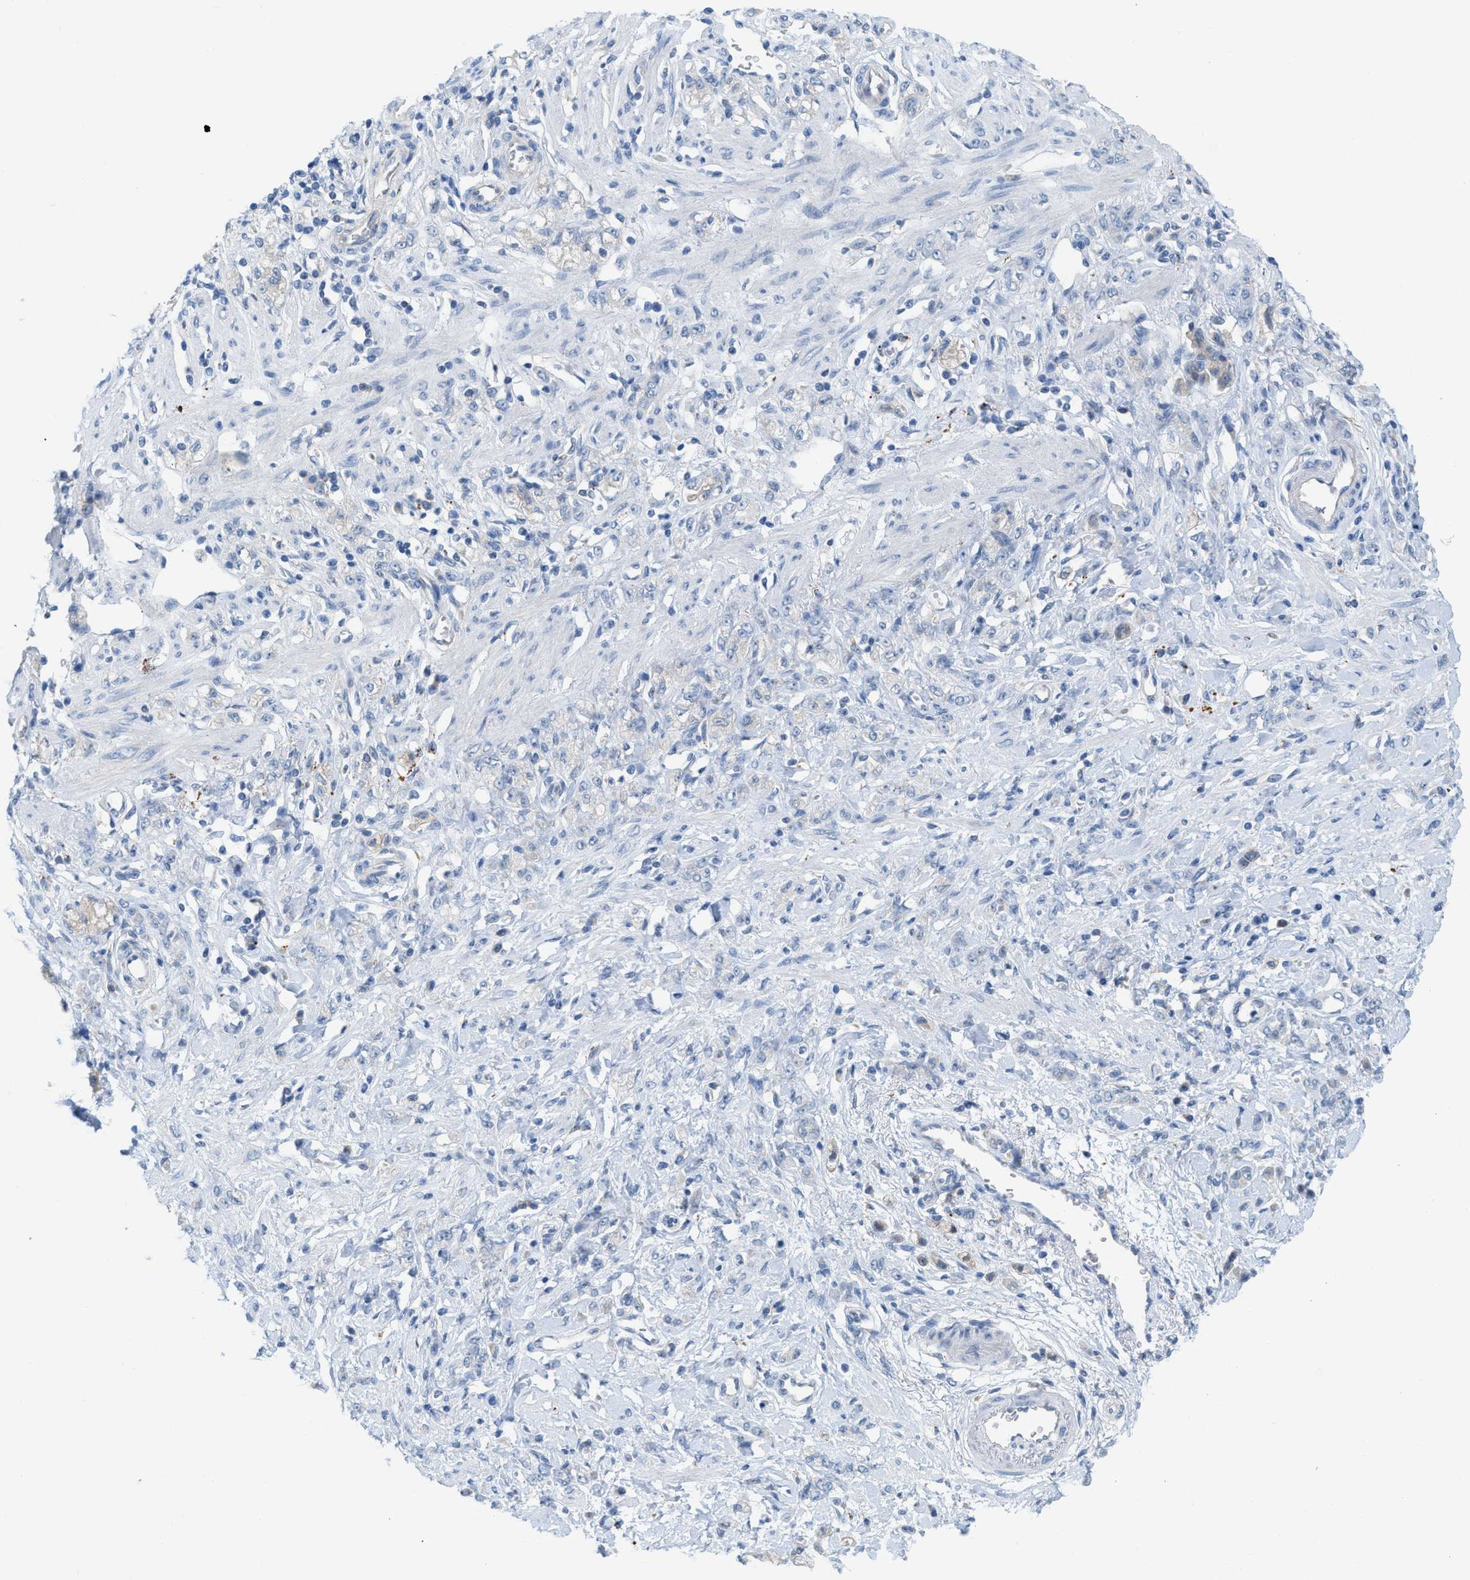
{"staining": {"intensity": "negative", "quantity": "none", "location": "none"}, "tissue": "stomach cancer", "cell_type": "Tumor cells", "image_type": "cancer", "snomed": [{"axis": "morphology", "description": "Normal tissue, NOS"}, {"axis": "morphology", "description": "Adenocarcinoma, NOS"}, {"axis": "topography", "description": "Stomach"}], "caption": "Immunohistochemical staining of human stomach cancer exhibits no significant expression in tumor cells.", "gene": "CSTB", "patient": {"sex": "male", "age": 82}}